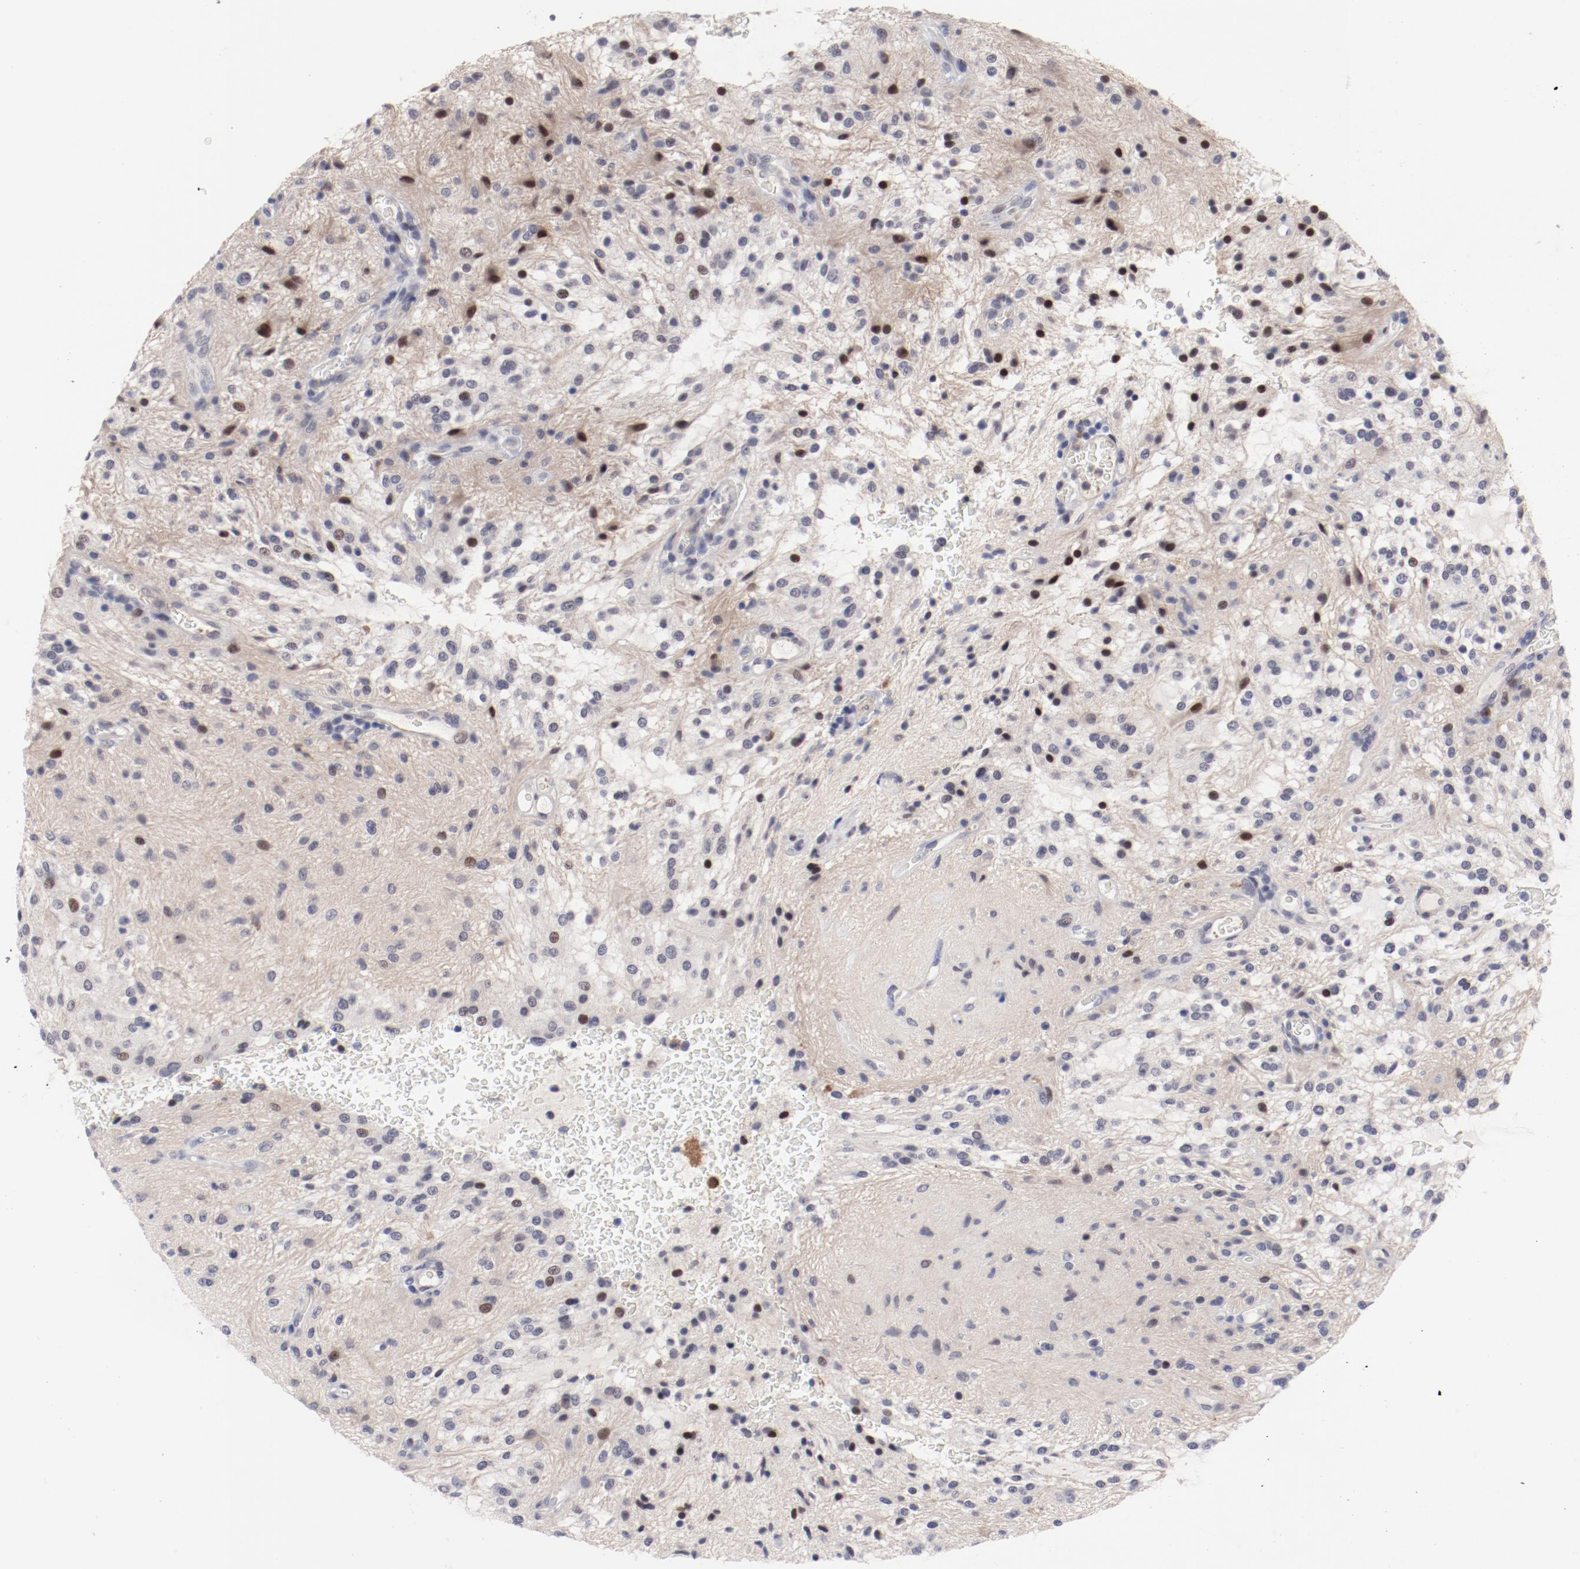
{"staining": {"intensity": "moderate", "quantity": "<25%", "location": "nuclear"}, "tissue": "glioma", "cell_type": "Tumor cells", "image_type": "cancer", "snomed": [{"axis": "morphology", "description": "Glioma, malignant, NOS"}, {"axis": "topography", "description": "Cerebellum"}], "caption": "High-magnification brightfield microscopy of glioma stained with DAB (3,3'-diaminobenzidine) (brown) and counterstained with hematoxylin (blue). tumor cells exhibit moderate nuclear staining is present in approximately<25% of cells.", "gene": "FSCB", "patient": {"sex": "female", "age": 10}}